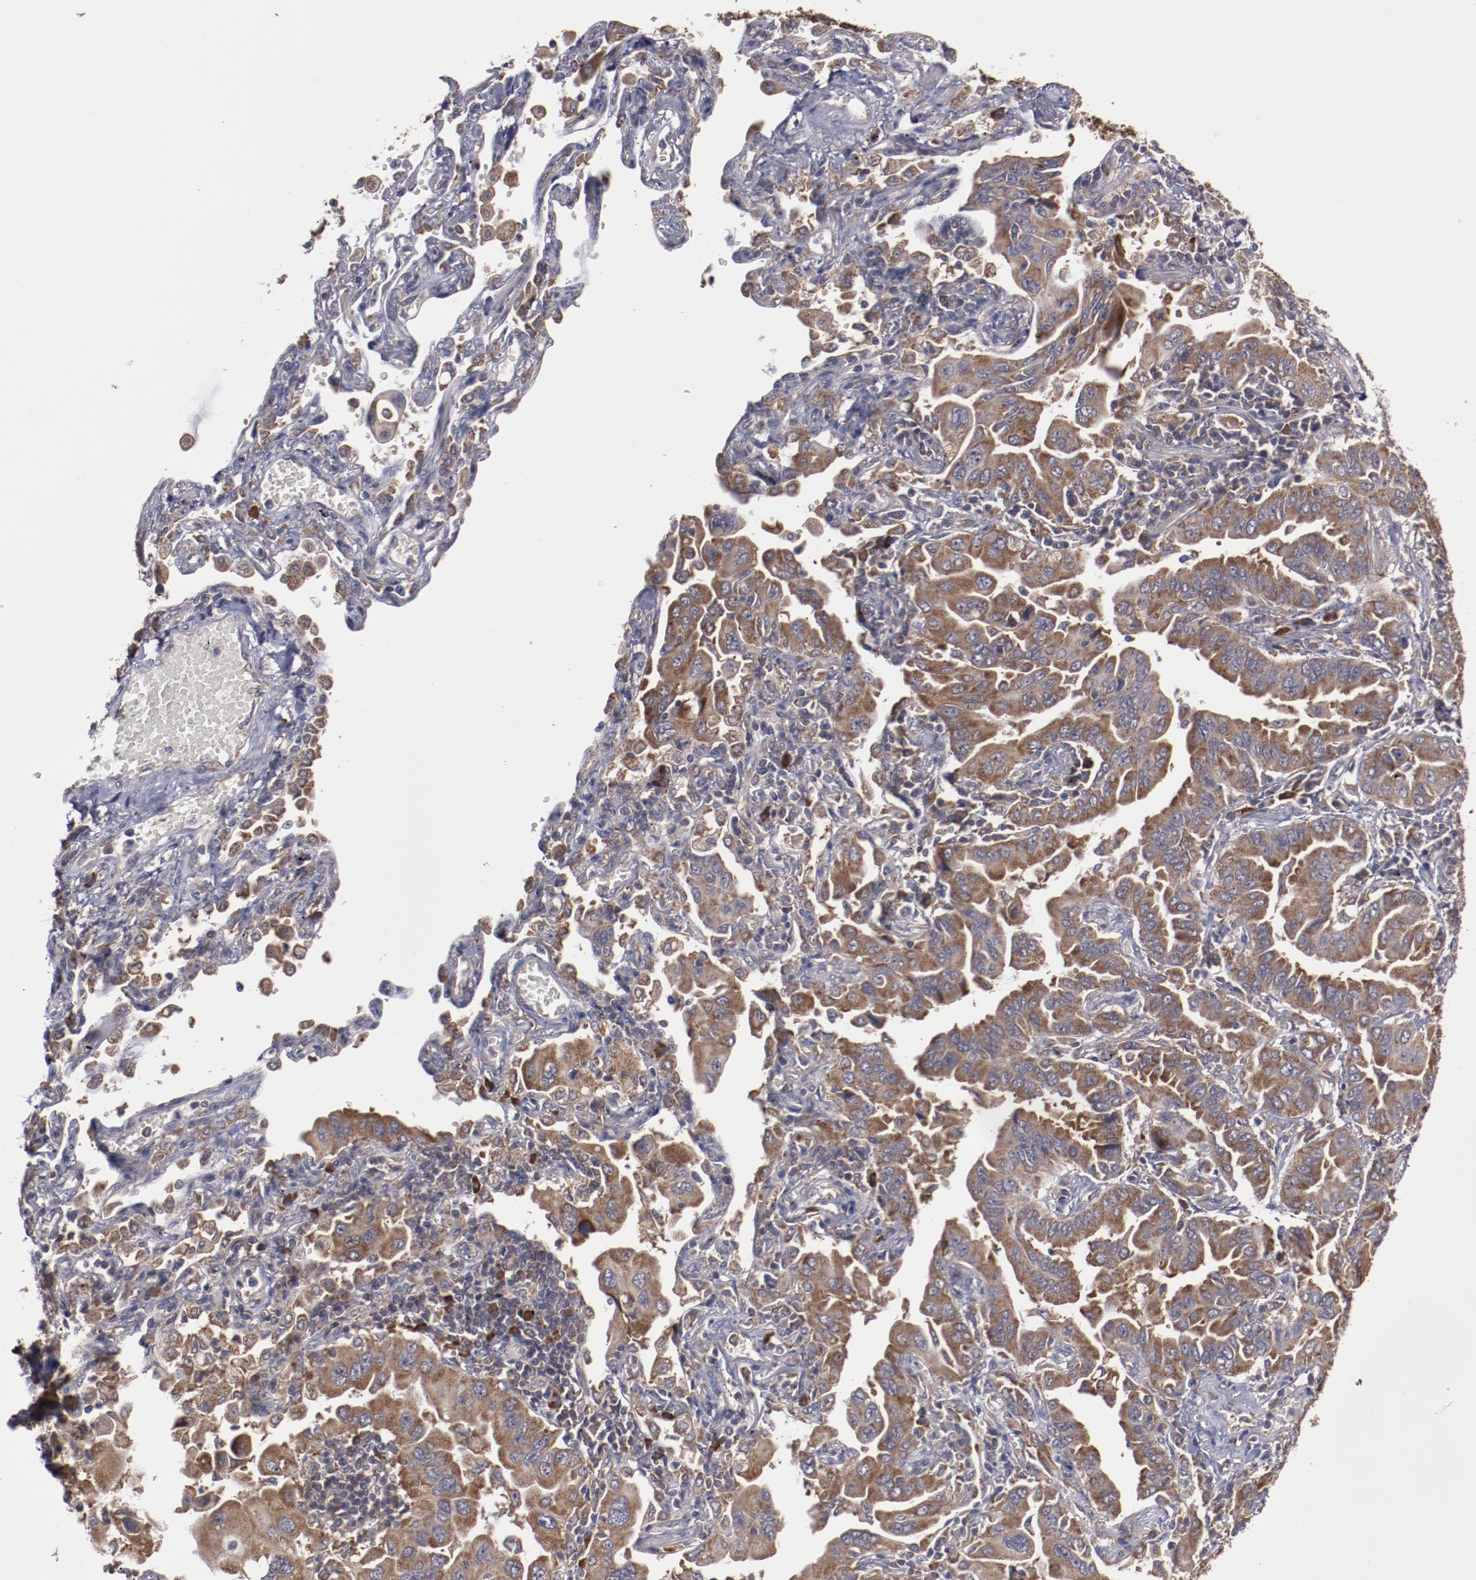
{"staining": {"intensity": "strong", "quantity": ">75%", "location": "cytoplasmic/membranous"}, "tissue": "lung cancer", "cell_type": "Tumor cells", "image_type": "cancer", "snomed": [{"axis": "morphology", "description": "Adenocarcinoma, NOS"}, {"axis": "topography", "description": "Lung"}], "caption": "Protein expression analysis of lung adenocarcinoma demonstrates strong cytoplasmic/membranous expression in about >75% of tumor cells.", "gene": "RPS4Y1", "patient": {"sex": "female", "age": 65}}